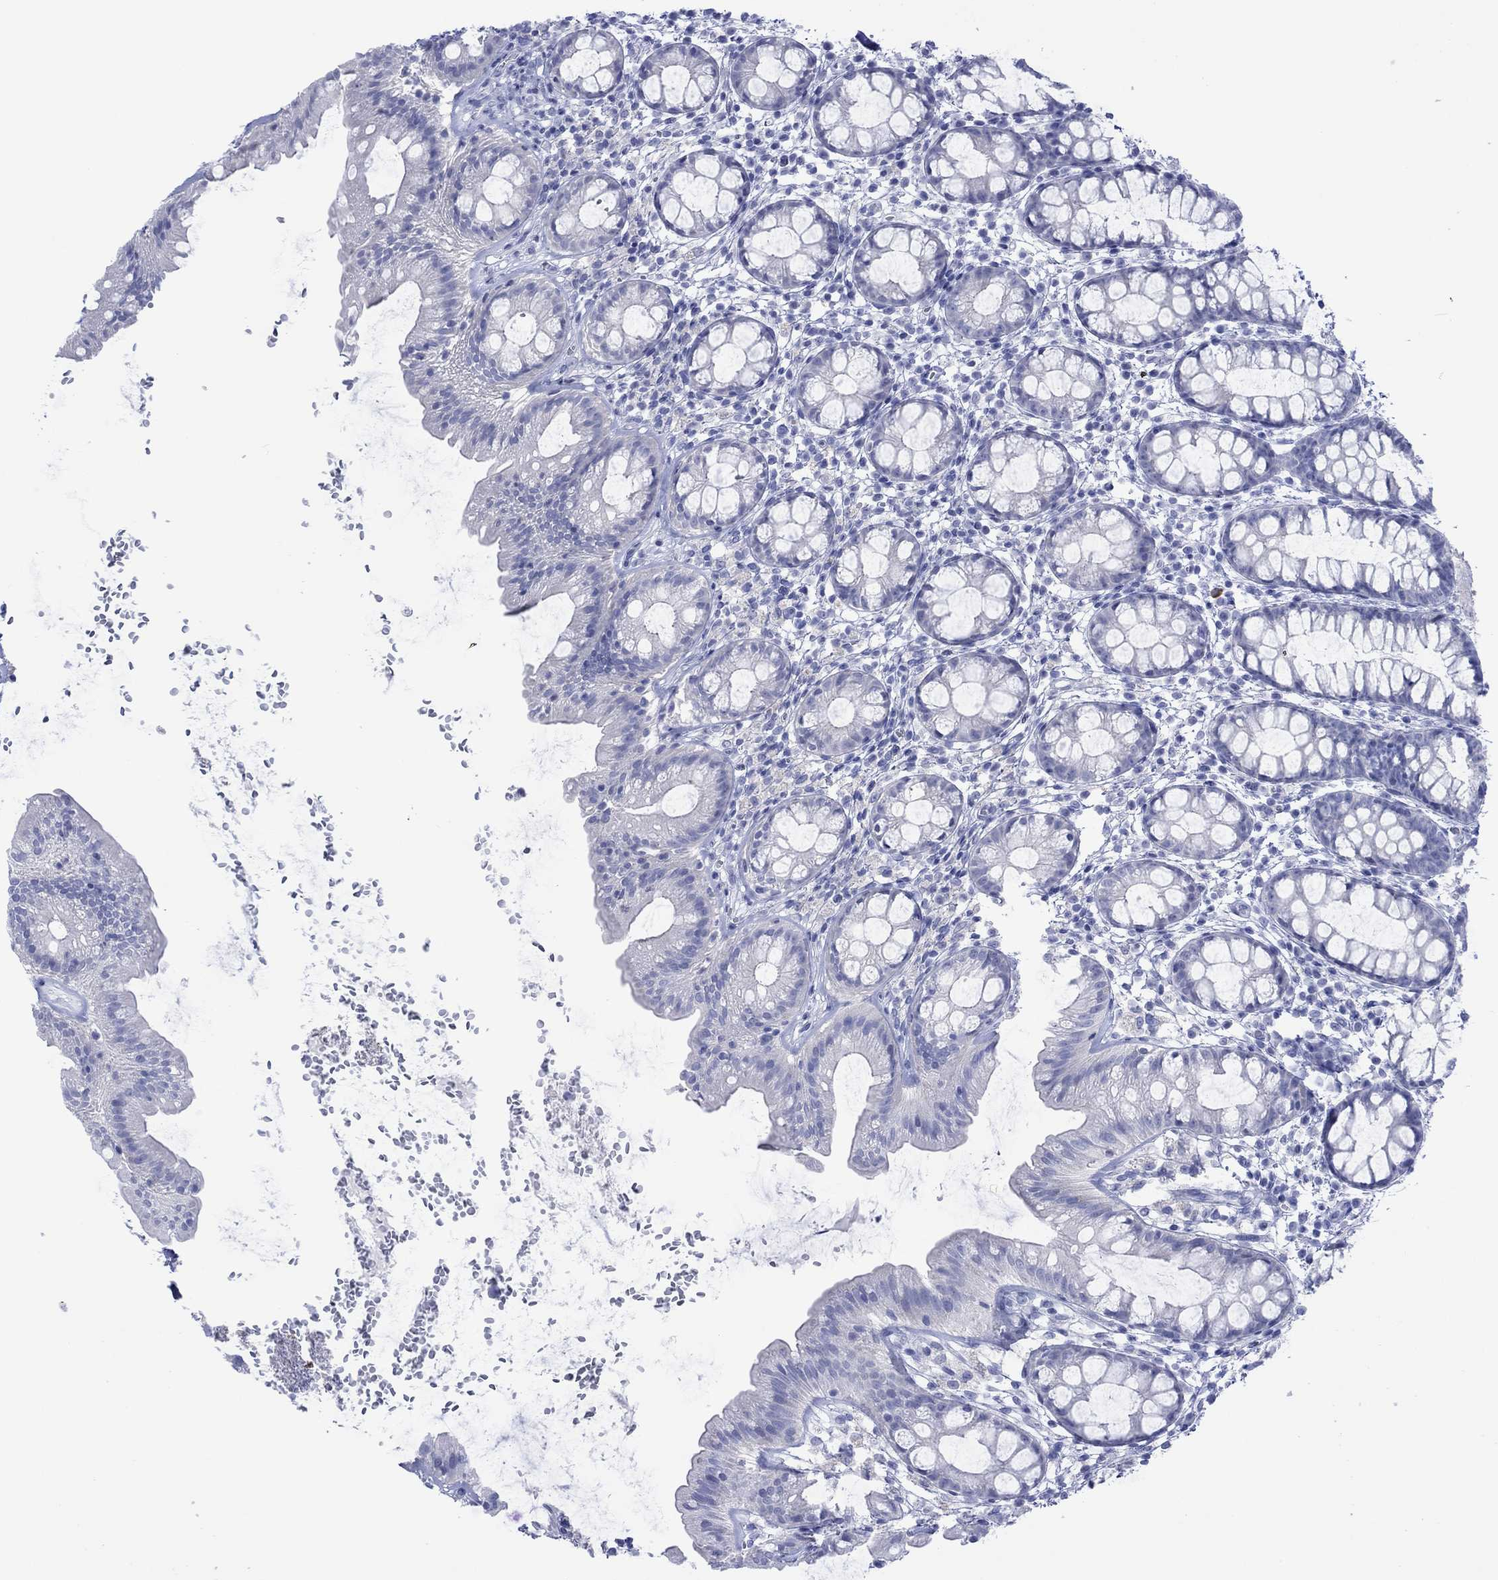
{"staining": {"intensity": "negative", "quantity": "none", "location": "none"}, "tissue": "rectum", "cell_type": "Glandular cells", "image_type": "normal", "snomed": [{"axis": "morphology", "description": "Normal tissue, NOS"}, {"axis": "topography", "description": "Rectum"}], "caption": "Glandular cells show no significant expression in benign rectum.", "gene": "MLANA", "patient": {"sex": "male", "age": 57}}